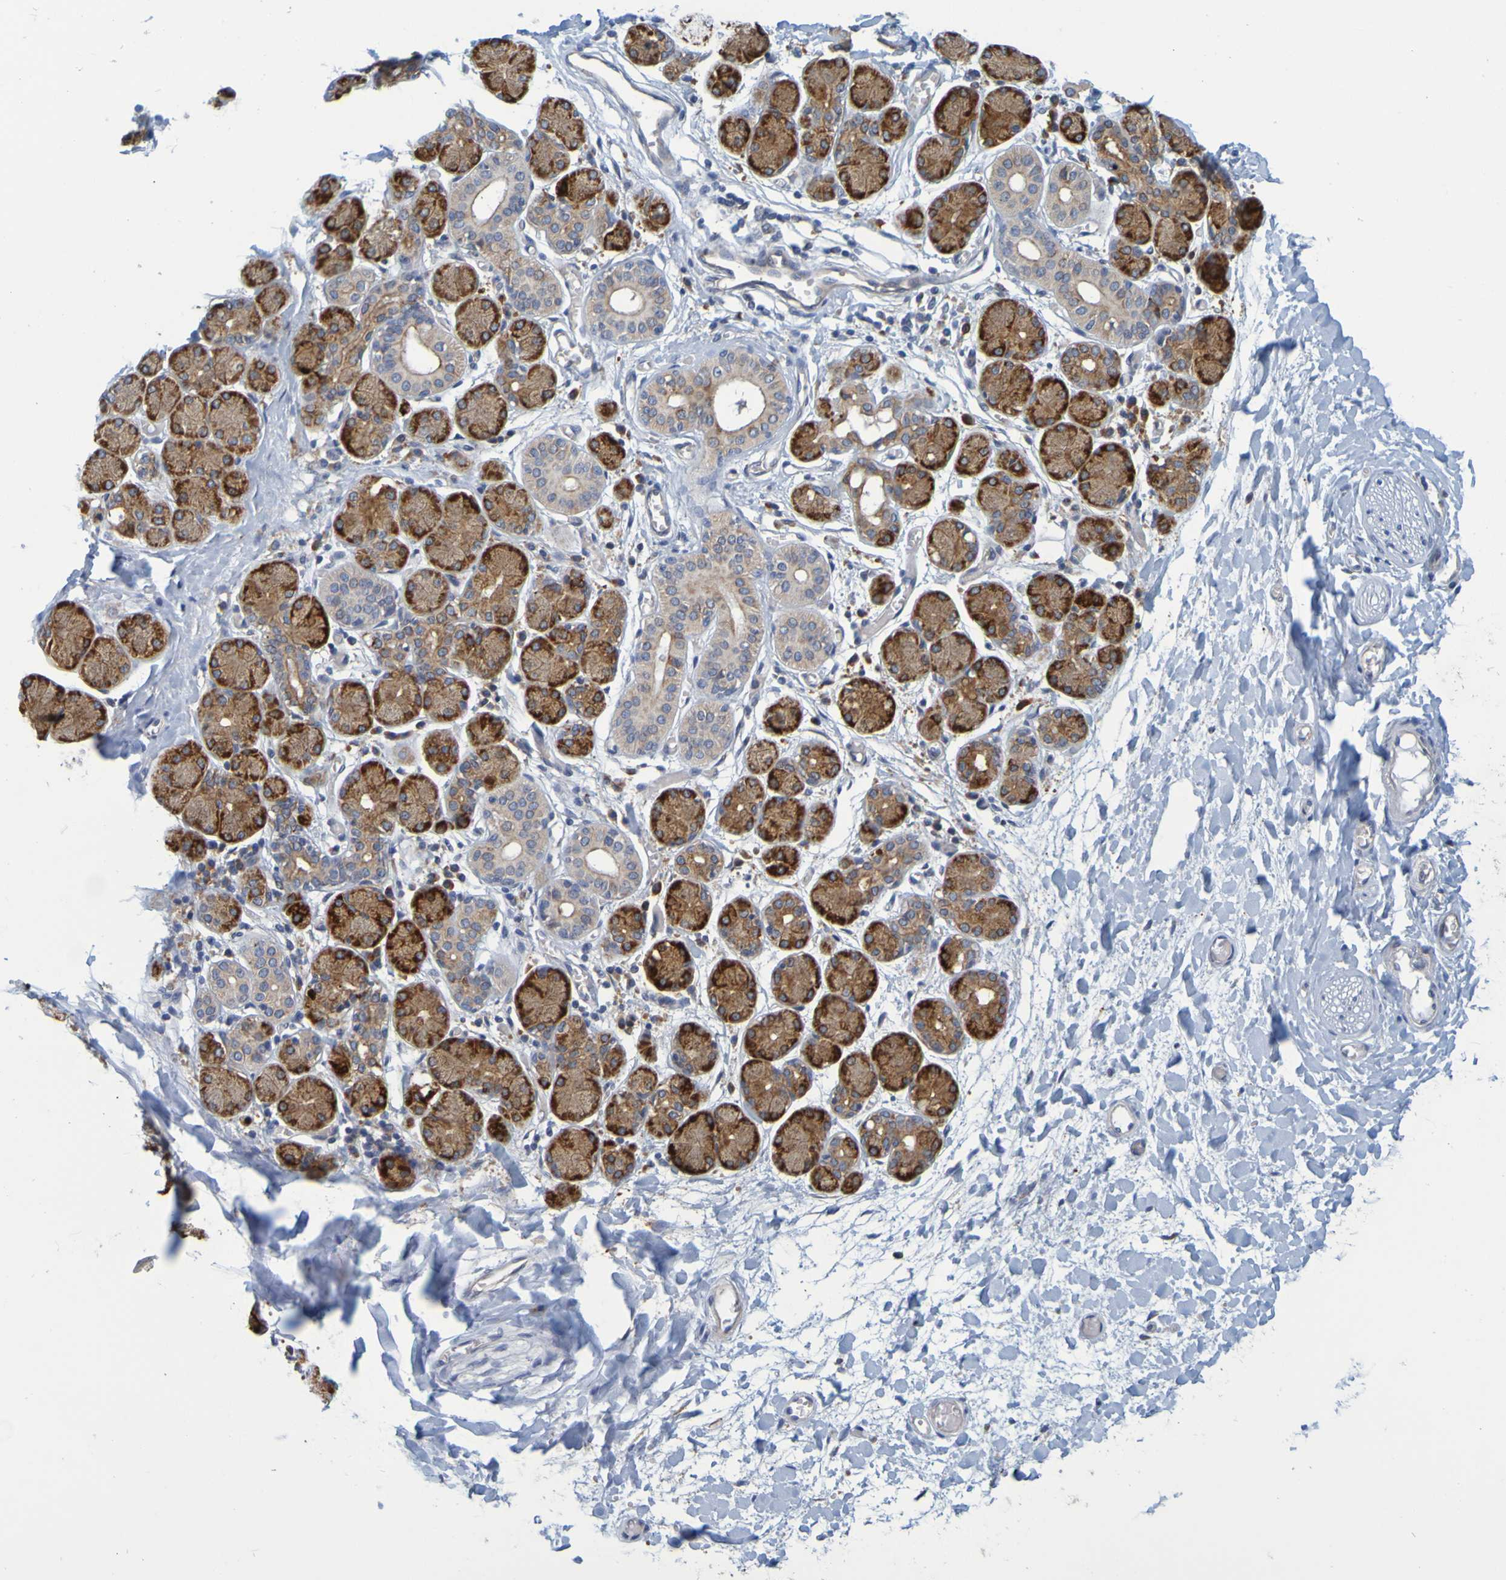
{"staining": {"intensity": "strong", "quantity": "25%-75%", "location": "cytoplasmic/membranous"}, "tissue": "salivary gland", "cell_type": "Glandular cells", "image_type": "normal", "snomed": [{"axis": "morphology", "description": "Normal tissue, NOS"}, {"axis": "topography", "description": "Salivary gland"}], "caption": "IHC of unremarkable human salivary gland exhibits high levels of strong cytoplasmic/membranous positivity in about 25%-75% of glandular cells. (brown staining indicates protein expression, while blue staining denotes nuclei).", "gene": "SIL1", "patient": {"sex": "female", "age": 24}}